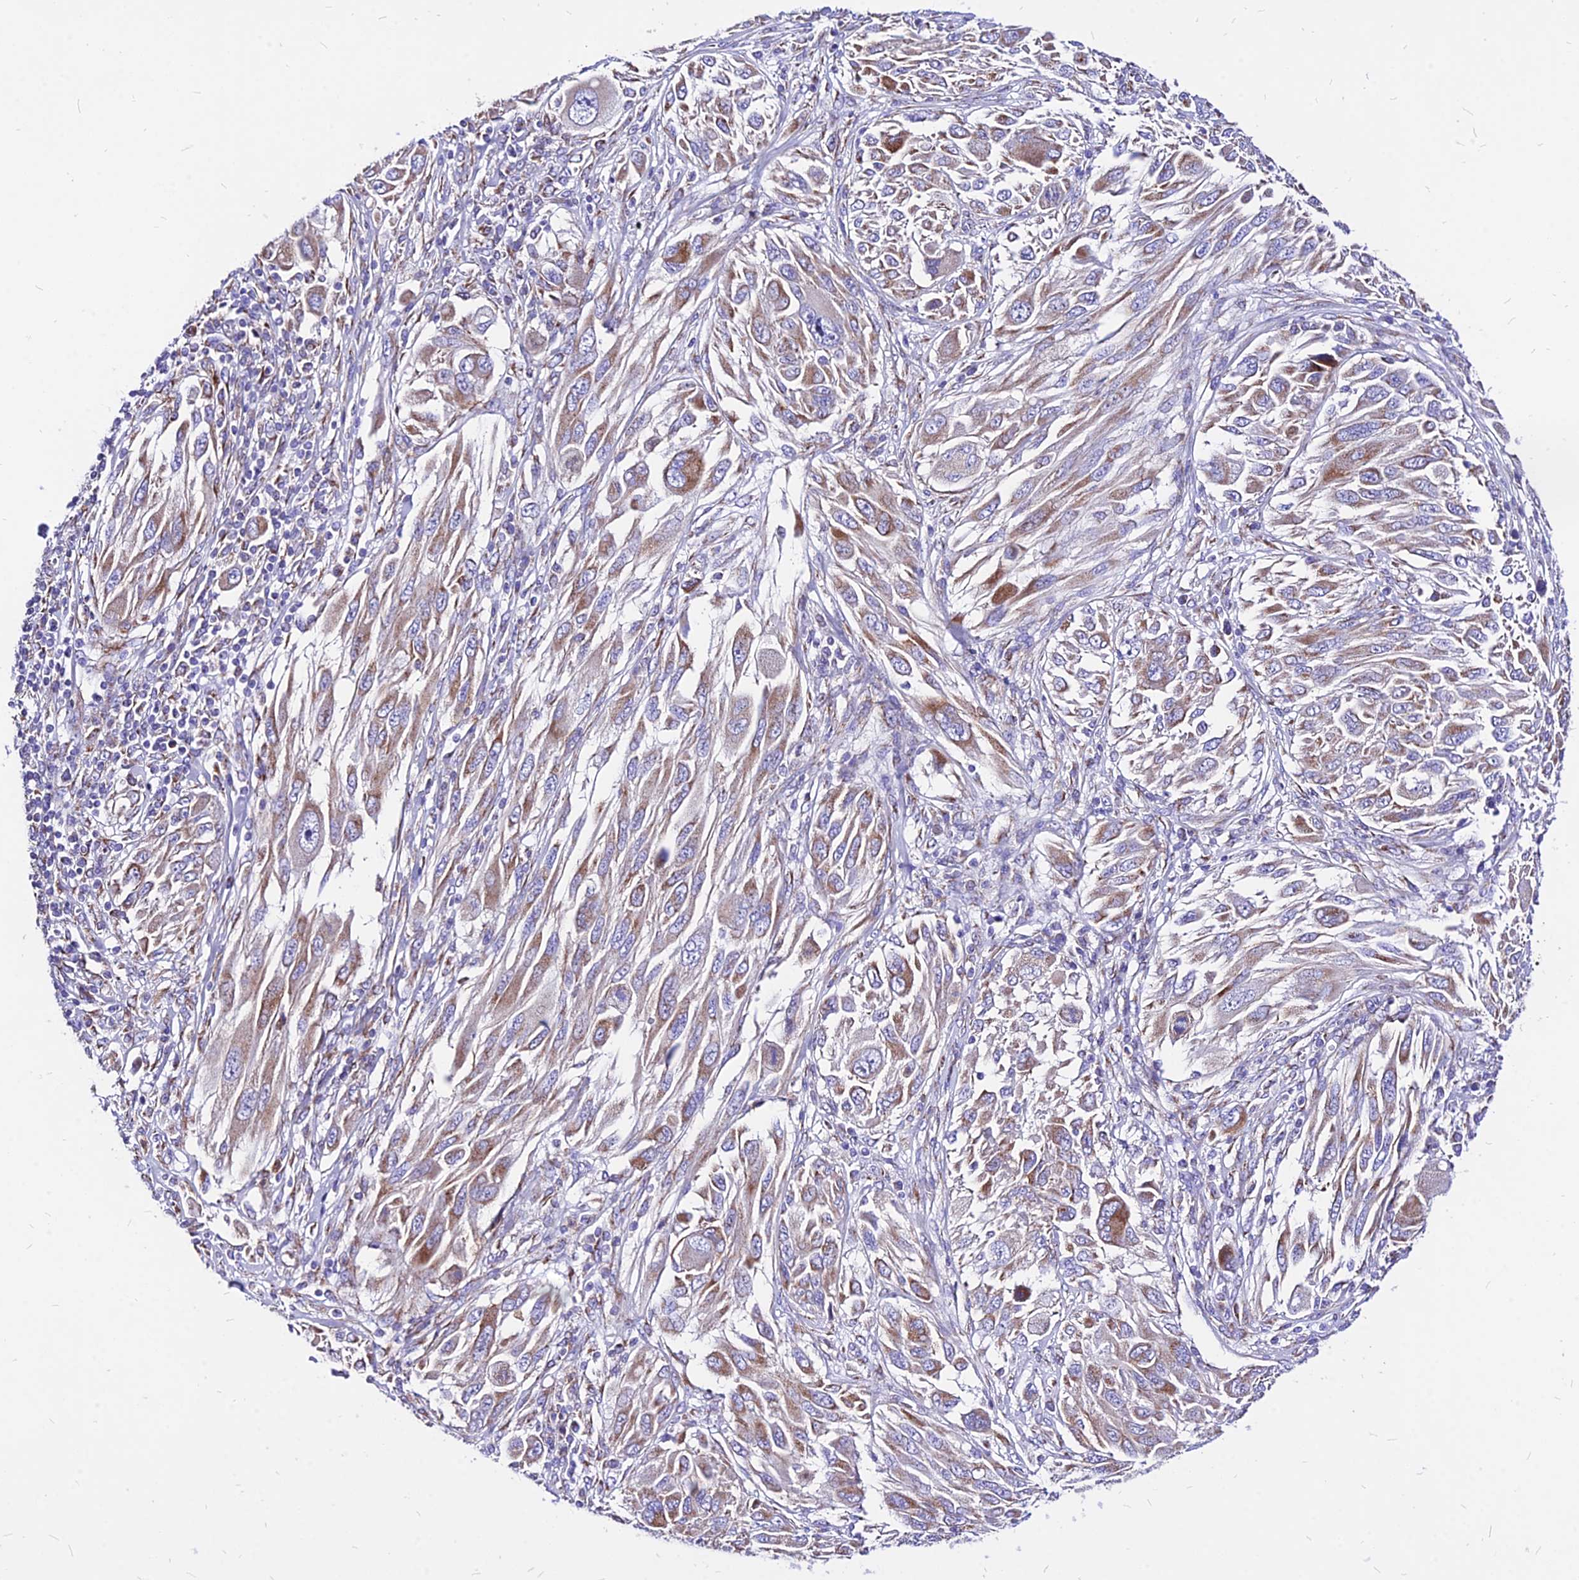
{"staining": {"intensity": "moderate", "quantity": ">75%", "location": "cytoplasmic/membranous"}, "tissue": "melanoma", "cell_type": "Tumor cells", "image_type": "cancer", "snomed": [{"axis": "morphology", "description": "Malignant melanoma, NOS"}, {"axis": "topography", "description": "Skin"}], "caption": "IHC of human malignant melanoma shows medium levels of moderate cytoplasmic/membranous staining in about >75% of tumor cells.", "gene": "MRPL3", "patient": {"sex": "female", "age": 91}}